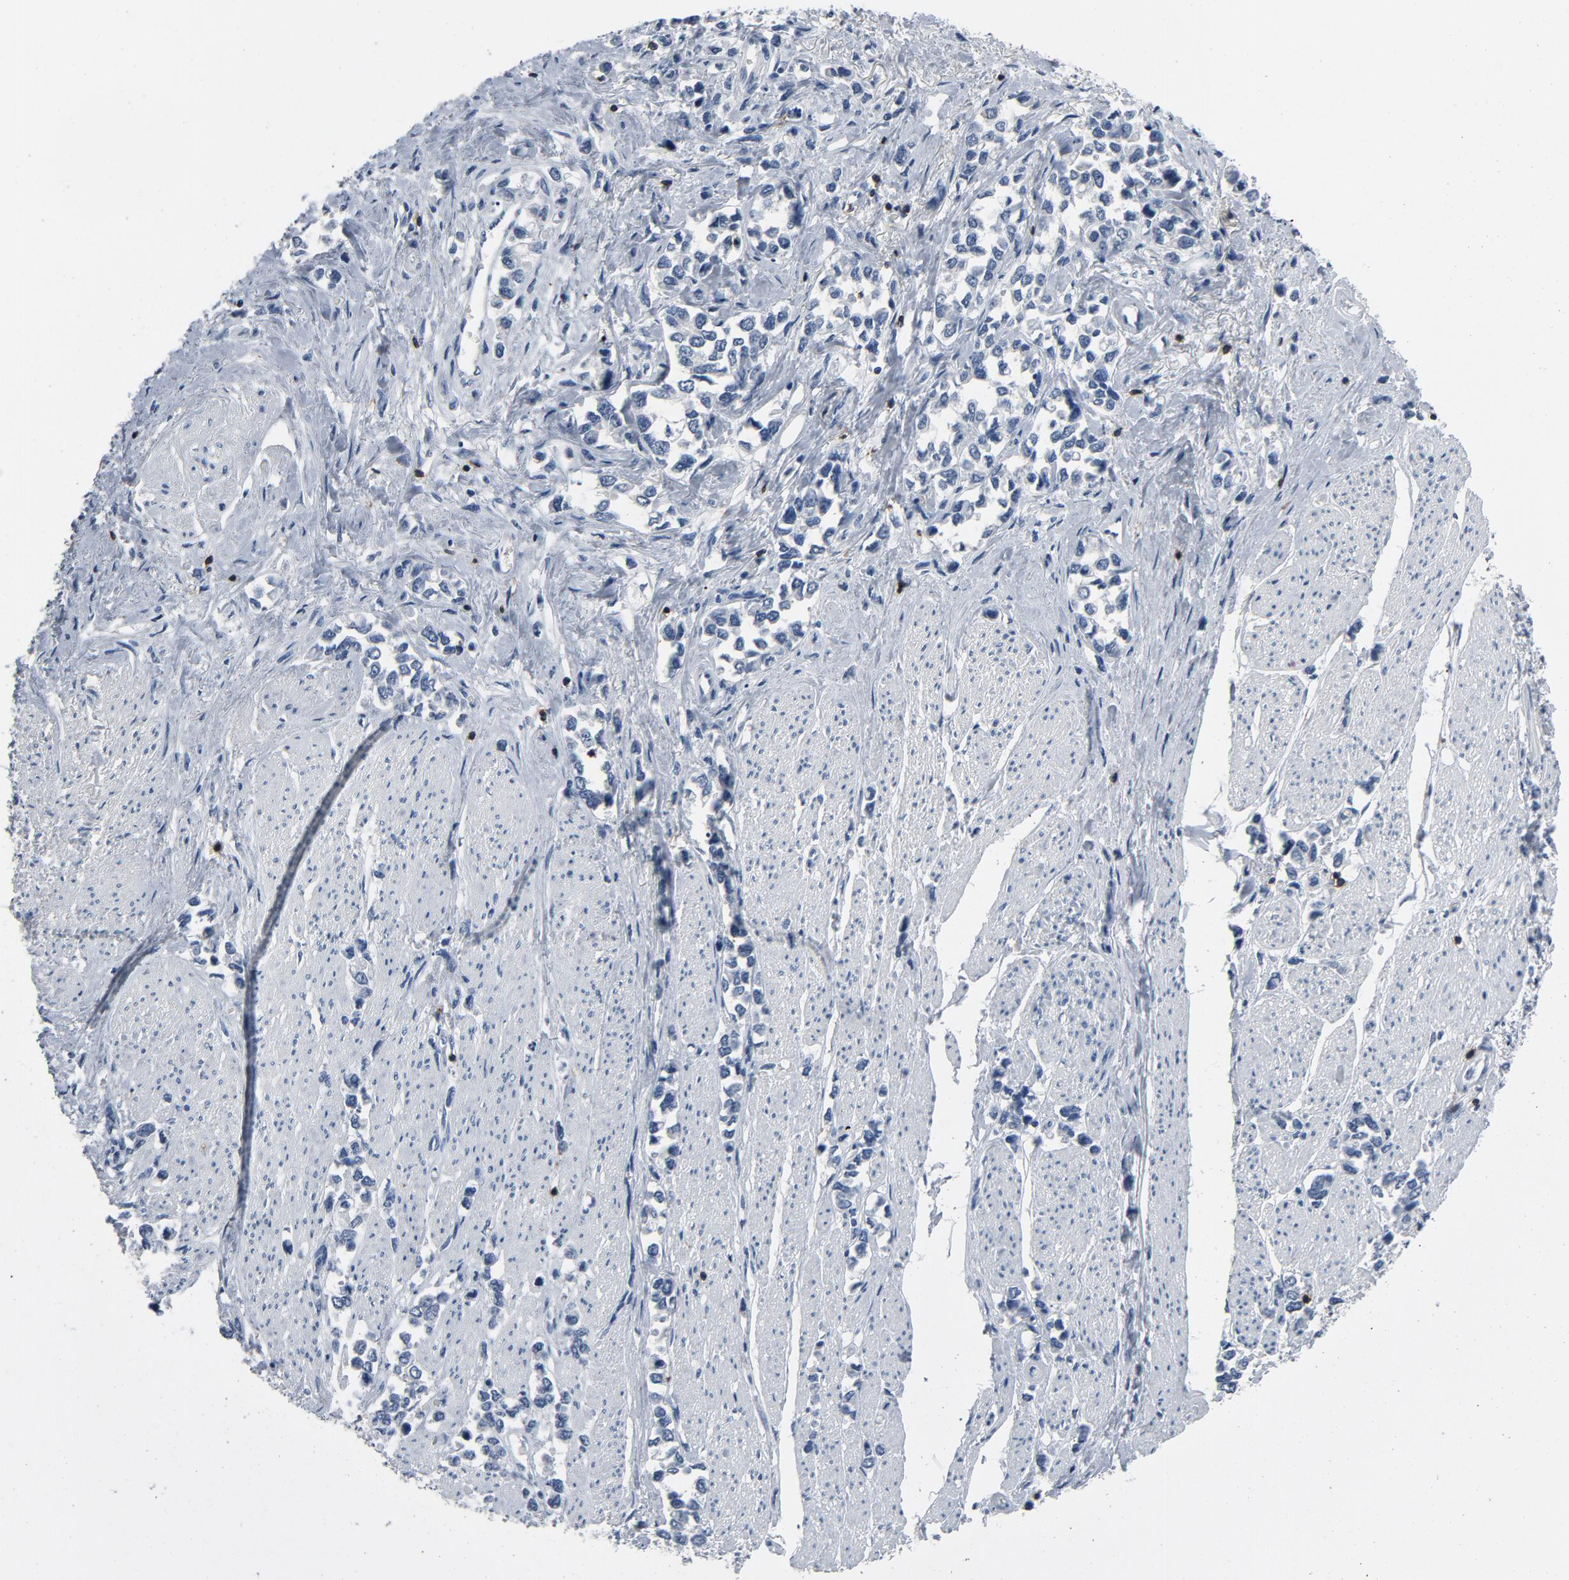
{"staining": {"intensity": "negative", "quantity": "none", "location": "none"}, "tissue": "stomach cancer", "cell_type": "Tumor cells", "image_type": "cancer", "snomed": [{"axis": "morphology", "description": "Adenocarcinoma, NOS"}, {"axis": "topography", "description": "Stomach, upper"}], "caption": "Immunohistochemical staining of human adenocarcinoma (stomach) exhibits no significant staining in tumor cells.", "gene": "LCK", "patient": {"sex": "male", "age": 76}}